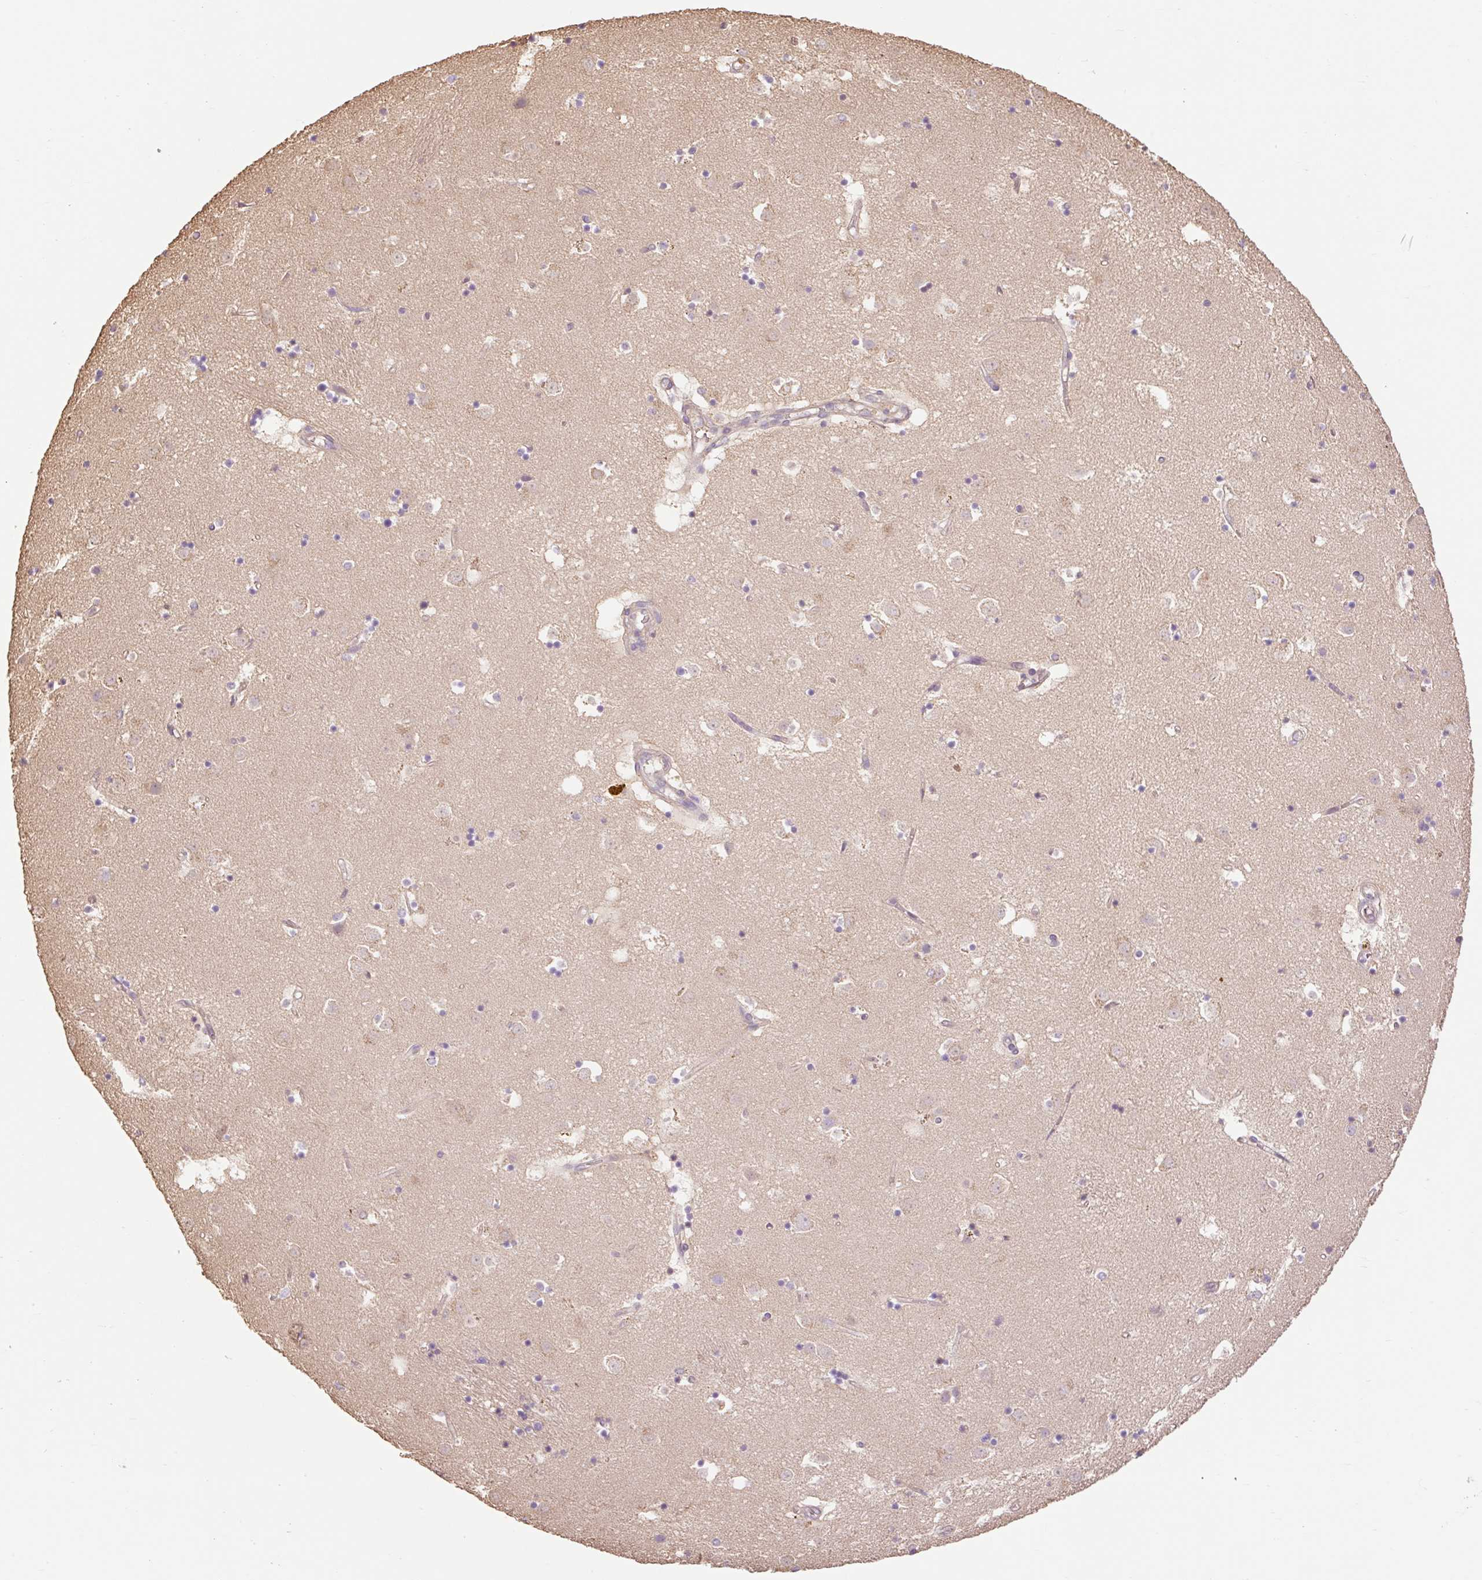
{"staining": {"intensity": "weak", "quantity": "<25%", "location": "cytoplasmic/membranous"}, "tissue": "caudate", "cell_type": "Glial cells", "image_type": "normal", "snomed": [{"axis": "morphology", "description": "Normal tissue, NOS"}, {"axis": "topography", "description": "Lateral ventricle wall"}], "caption": "Micrograph shows no significant protein positivity in glial cells of benign caudate. (Stains: DAB immunohistochemistry (IHC) with hematoxylin counter stain, Microscopy: brightfield microscopy at high magnification).", "gene": "DESI1", "patient": {"sex": "male", "age": 58}}